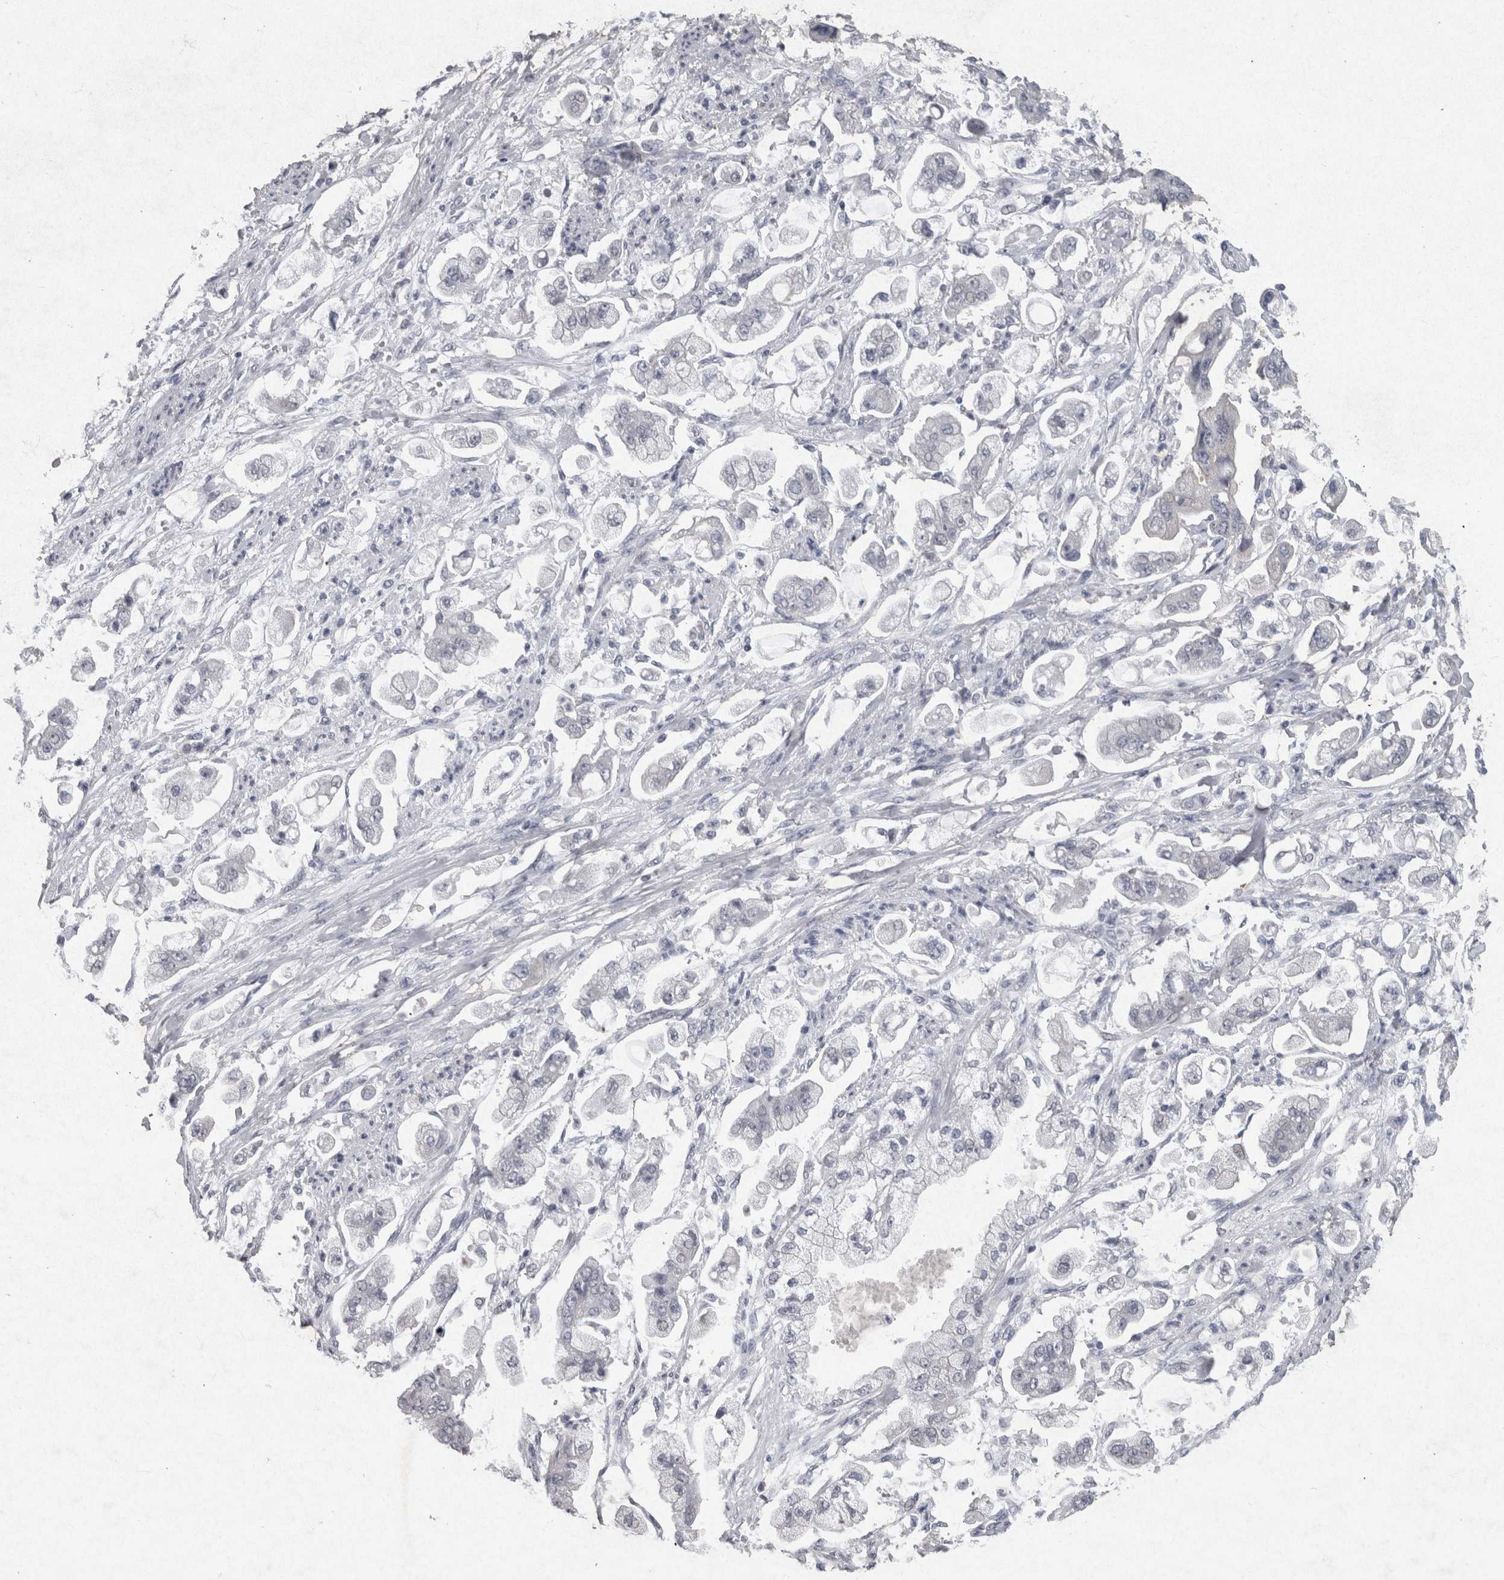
{"staining": {"intensity": "negative", "quantity": "none", "location": "none"}, "tissue": "stomach cancer", "cell_type": "Tumor cells", "image_type": "cancer", "snomed": [{"axis": "morphology", "description": "Adenocarcinoma, NOS"}, {"axis": "topography", "description": "Stomach"}], "caption": "Stomach adenocarcinoma stained for a protein using immunohistochemistry demonstrates no staining tumor cells.", "gene": "PDX1", "patient": {"sex": "male", "age": 62}}